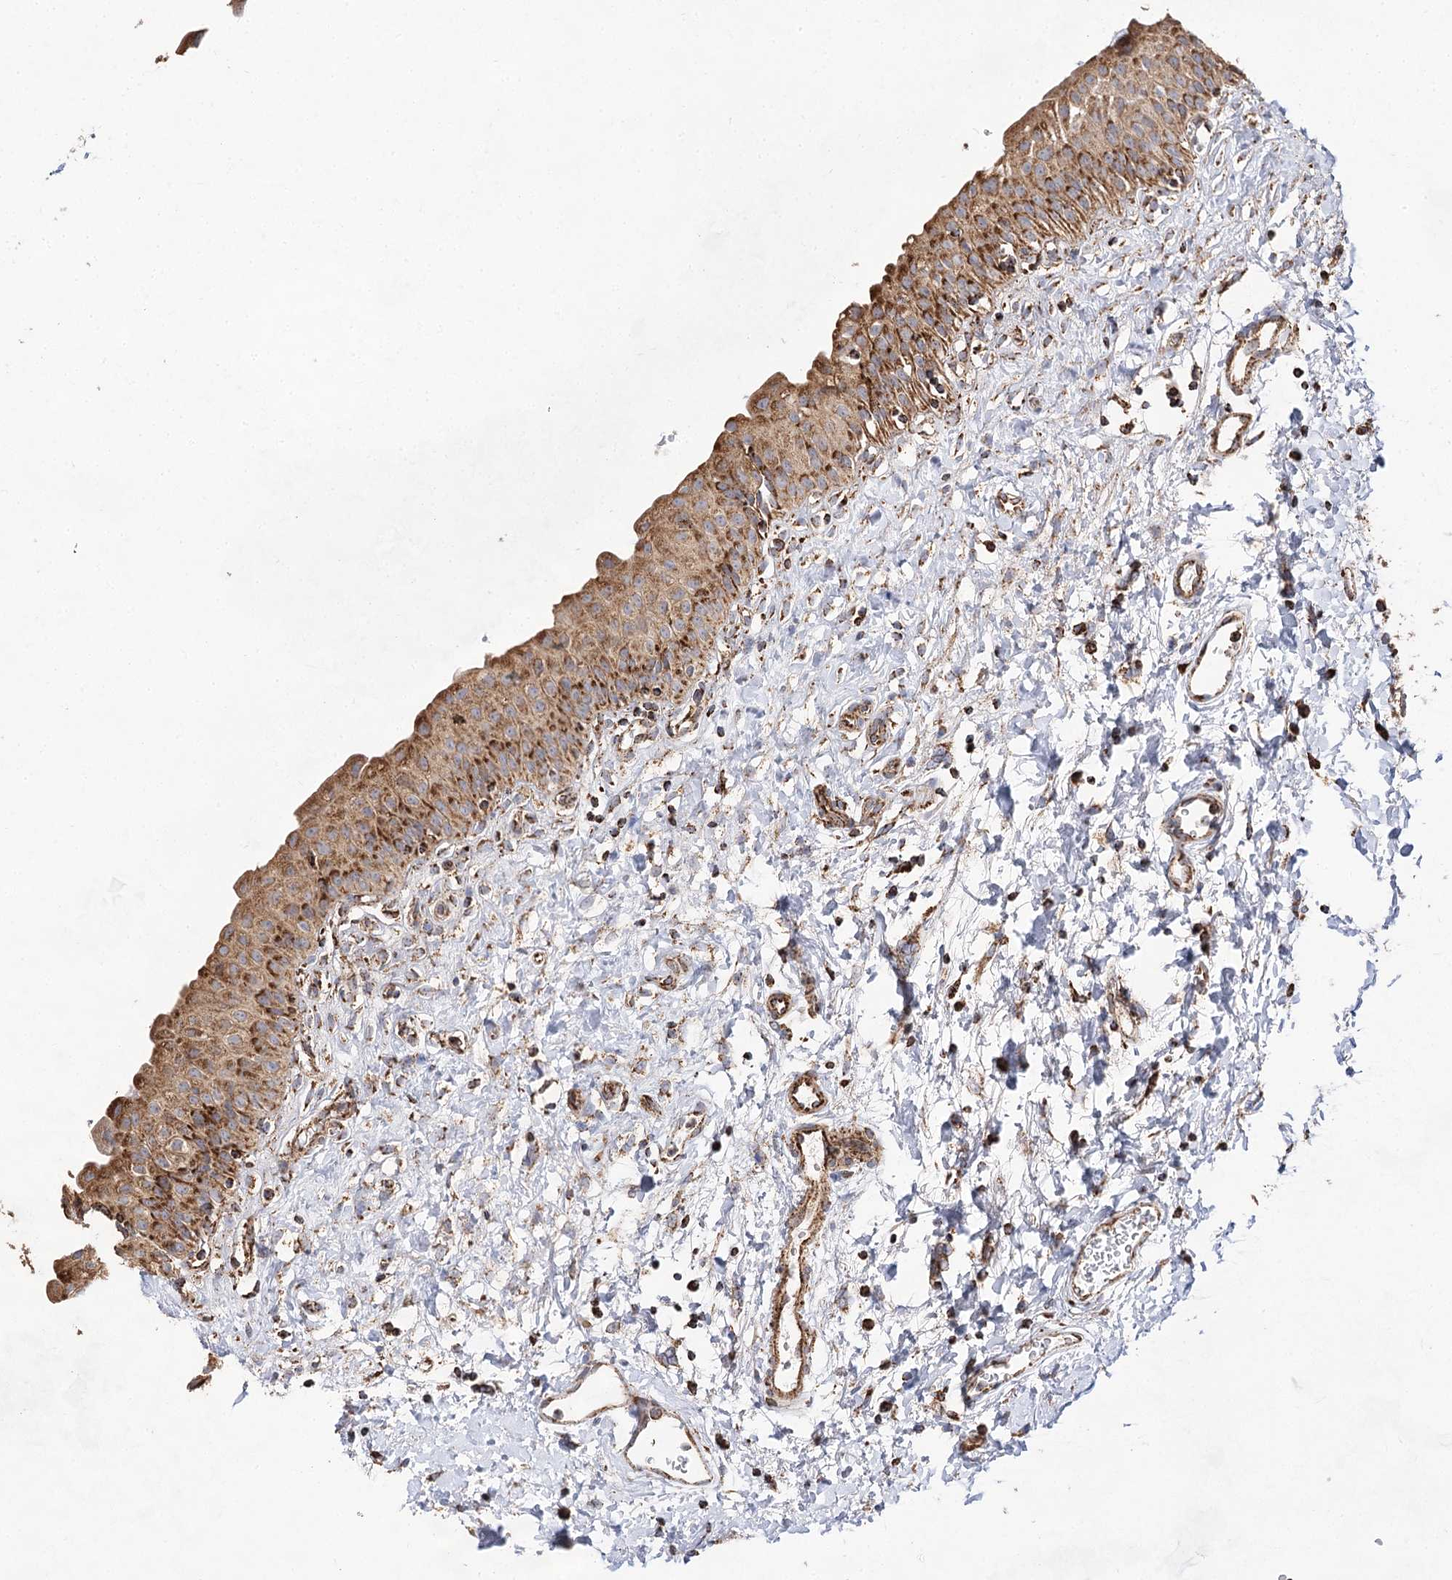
{"staining": {"intensity": "strong", "quantity": ">75%", "location": "cytoplasmic/membranous"}, "tissue": "urinary bladder", "cell_type": "Urothelial cells", "image_type": "normal", "snomed": [{"axis": "morphology", "description": "Normal tissue, NOS"}, {"axis": "topography", "description": "Urinary bladder"}], "caption": "This is a histology image of IHC staining of normal urinary bladder, which shows strong staining in the cytoplasmic/membranous of urothelial cells.", "gene": "NADK2", "patient": {"sex": "male", "age": 51}}